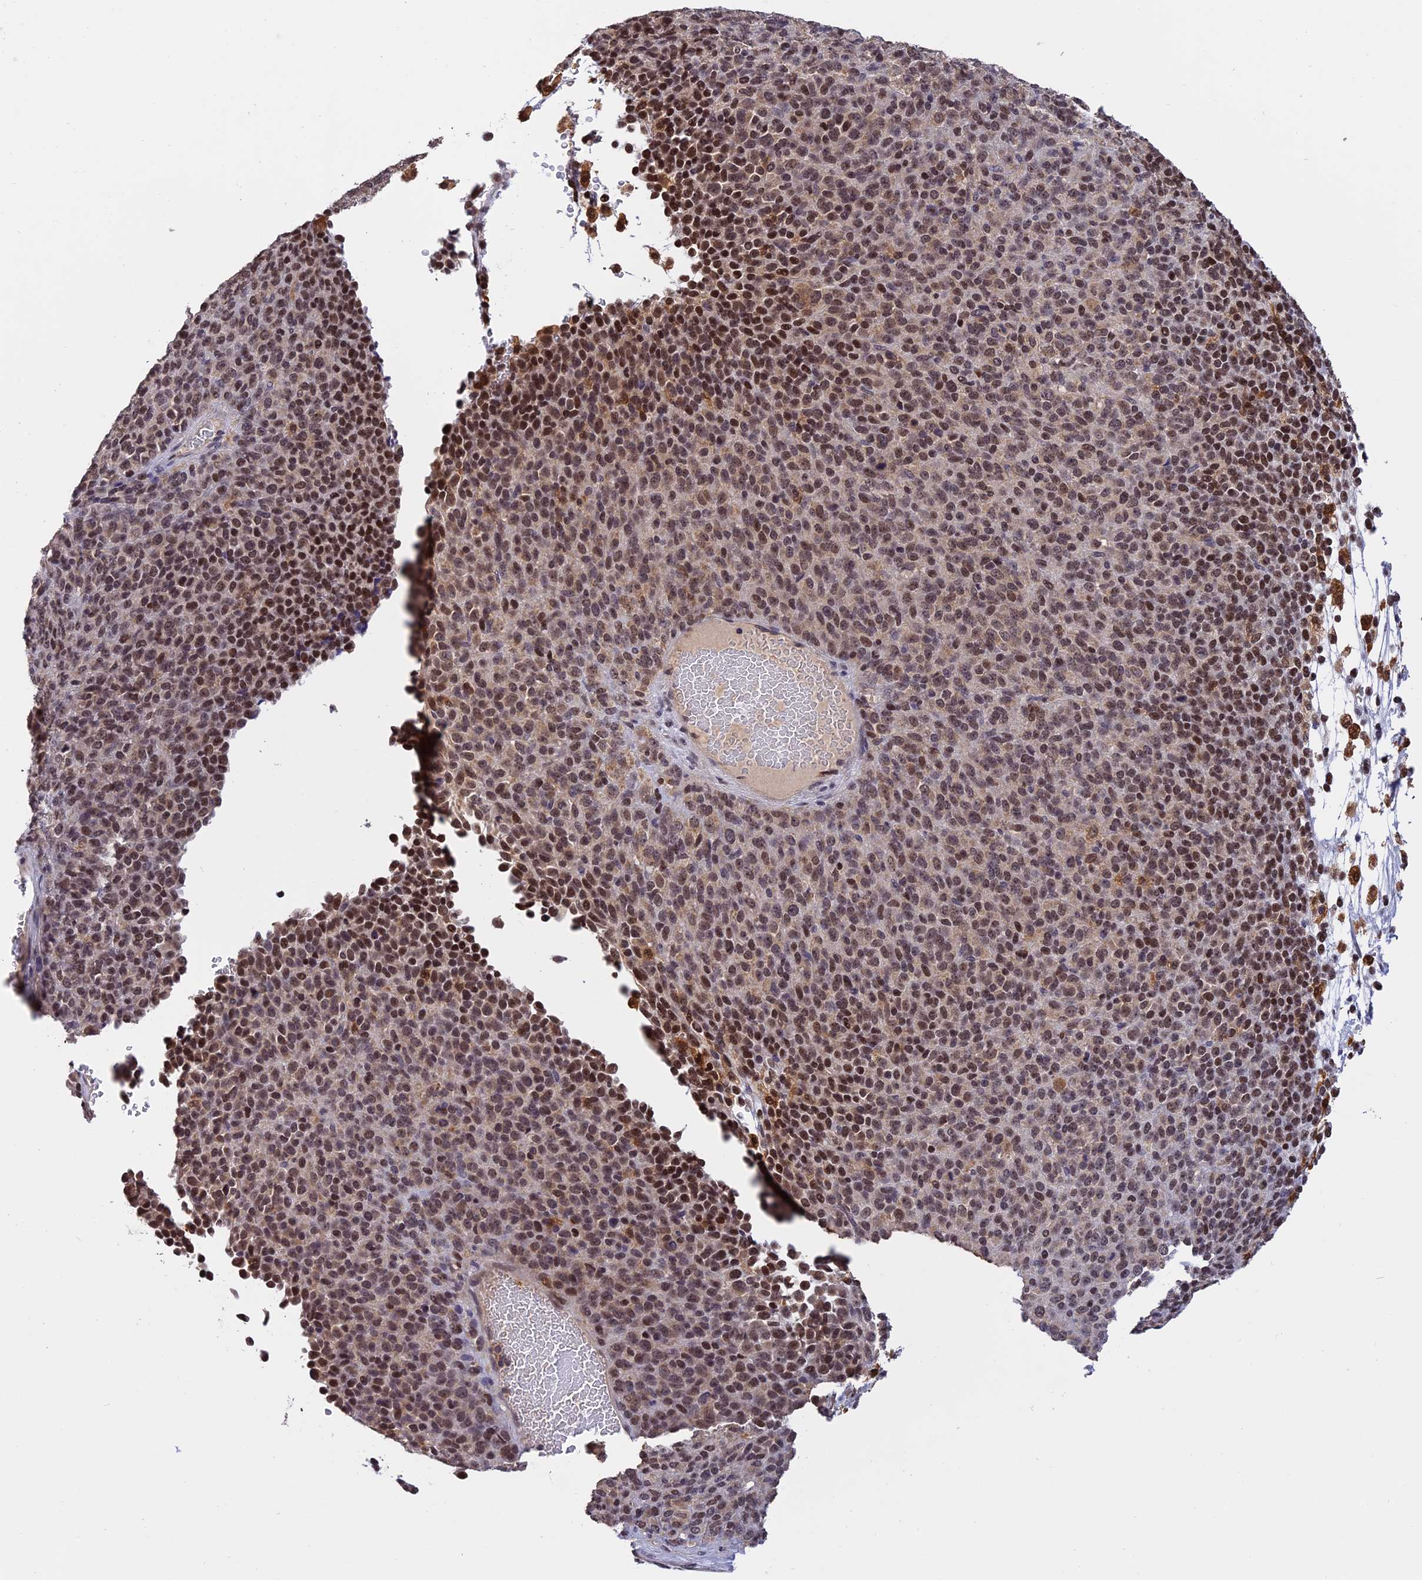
{"staining": {"intensity": "moderate", "quantity": ">75%", "location": "nuclear"}, "tissue": "melanoma", "cell_type": "Tumor cells", "image_type": "cancer", "snomed": [{"axis": "morphology", "description": "Malignant melanoma, Metastatic site"}, {"axis": "topography", "description": "Brain"}], "caption": "Immunohistochemistry of human melanoma reveals medium levels of moderate nuclear staining in about >75% of tumor cells.", "gene": "MNS1", "patient": {"sex": "female", "age": 56}}